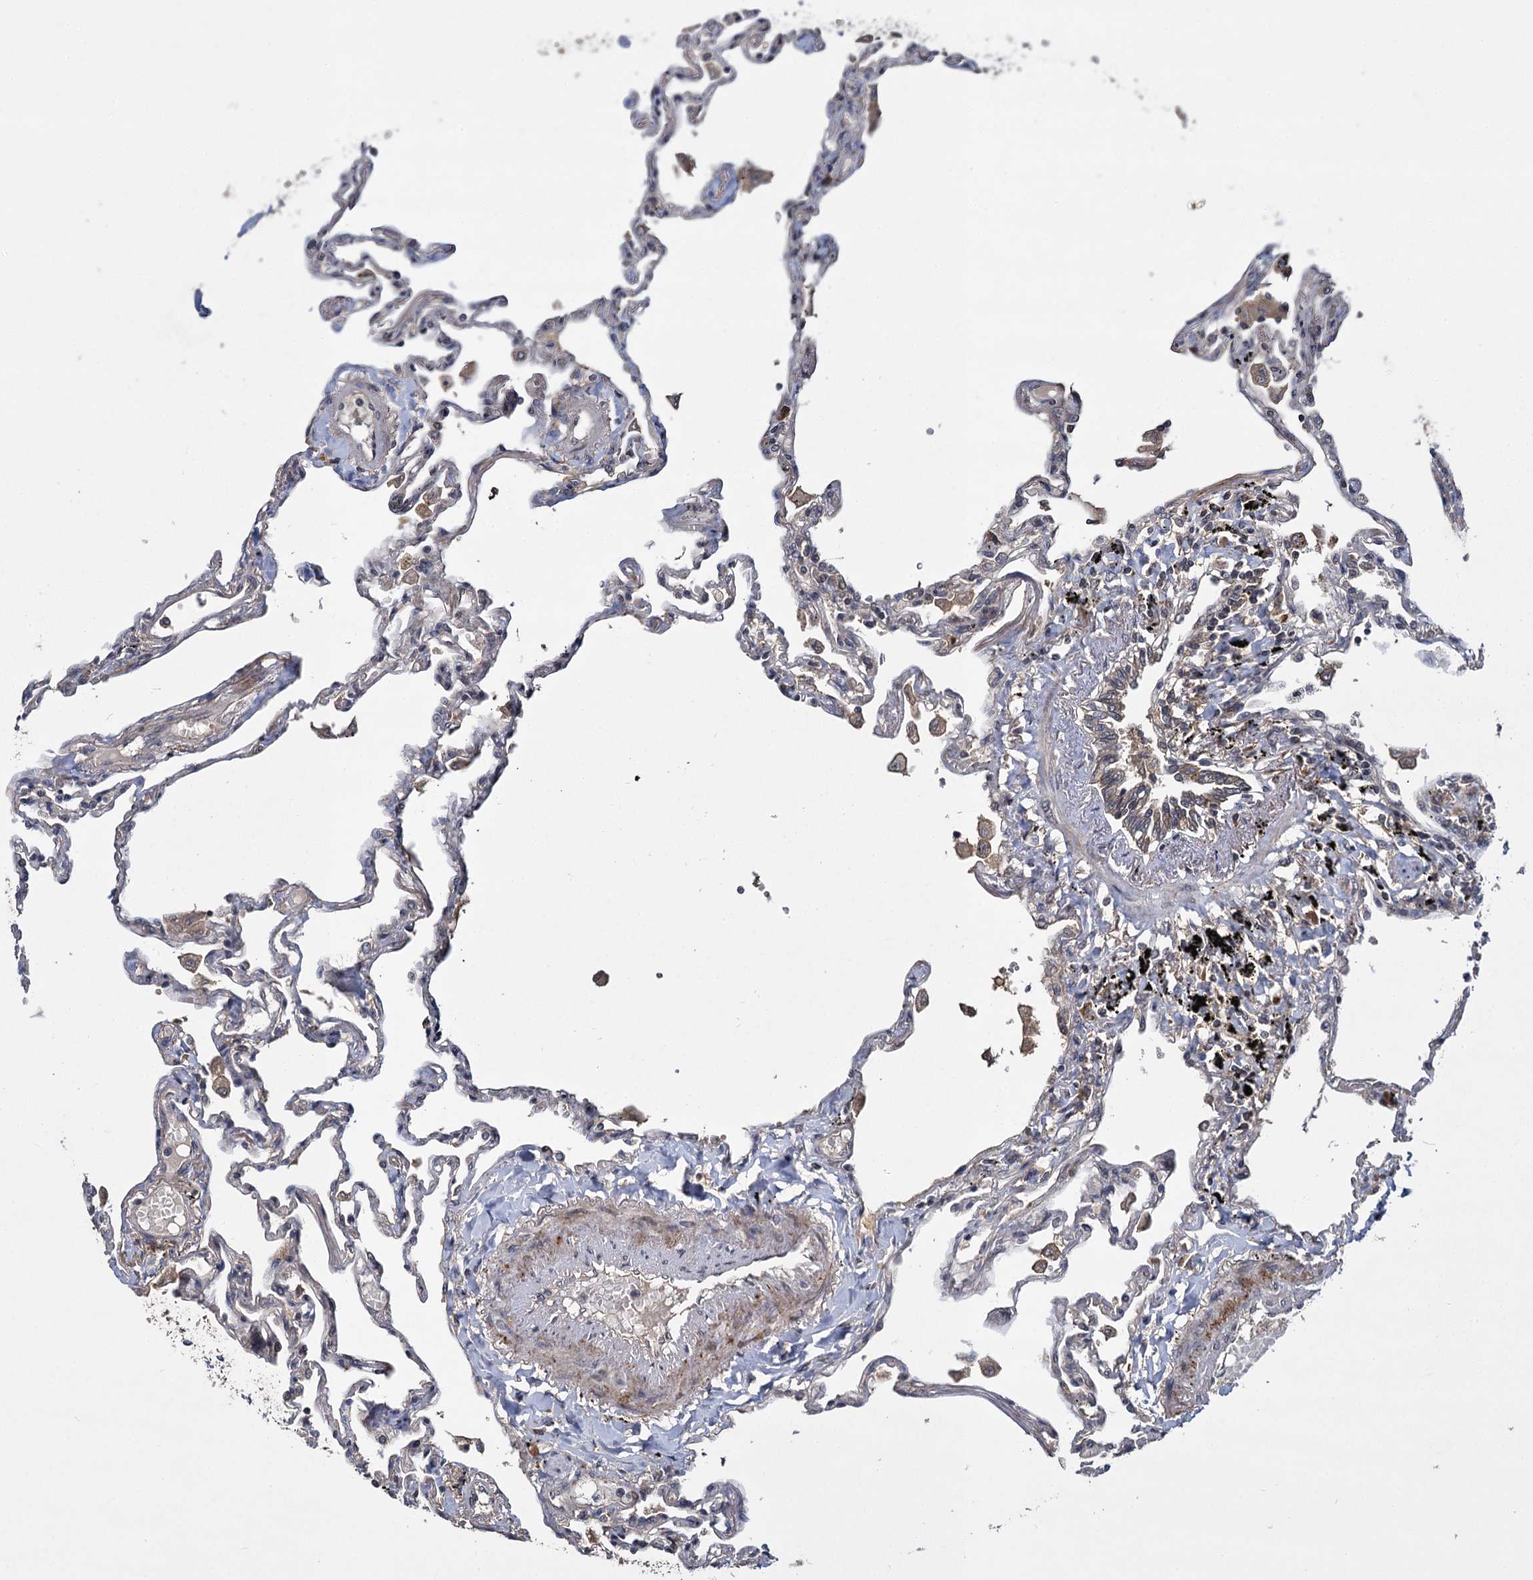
{"staining": {"intensity": "moderate", "quantity": "<25%", "location": "cytoplasmic/membranous"}, "tissue": "lung", "cell_type": "Alveolar cells", "image_type": "normal", "snomed": [{"axis": "morphology", "description": "Normal tissue, NOS"}, {"axis": "topography", "description": "Lung"}], "caption": "Immunohistochemical staining of unremarkable lung displays moderate cytoplasmic/membranous protein expression in approximately <25% of alveolar cells.", "gene": "INPPL1", "patient": {"sex": "female", "age": 67}}